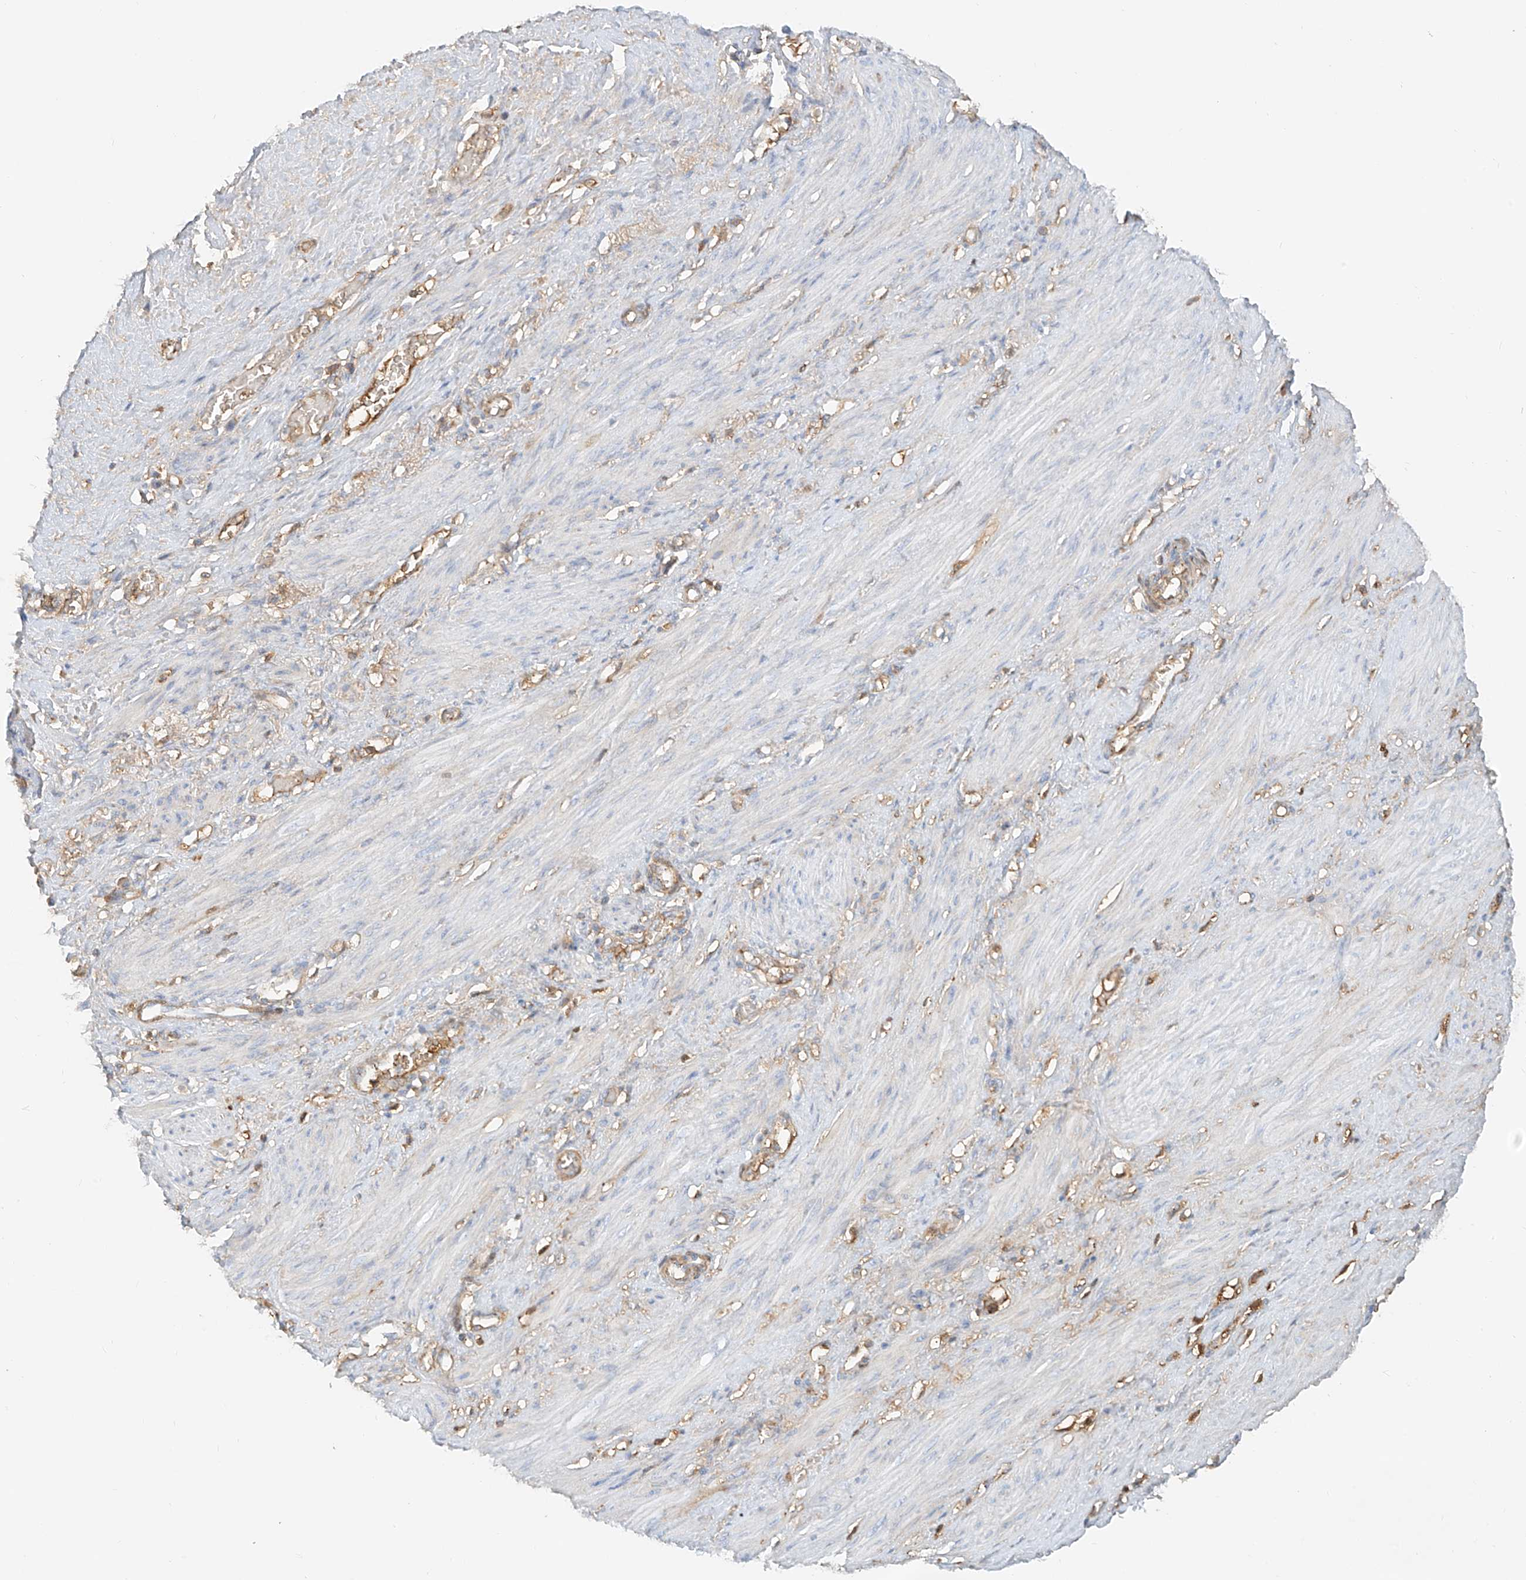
{"staining": {"intensity": "moderate", "quantity": "<25%", "location": "cytoplasmic/membranous"}, "tissue": "smooth muscle", "cell_type": "Smooth muscle cells", "image_type": "normal", "snomed": [{"axis": "morphology", "description": "Normal tissue, NOS"}, {"axis": "topography", "description": "Endometrium"}], "caption": "Smooth muscle stained with immunohistochemistry (IHC) reveals moderate cytoplasmic/membranous positivity in approximately <25% of smooth muscle cells.", "gene": "OCSTAMP", "patient": {"sex": "female", "age": 33}}